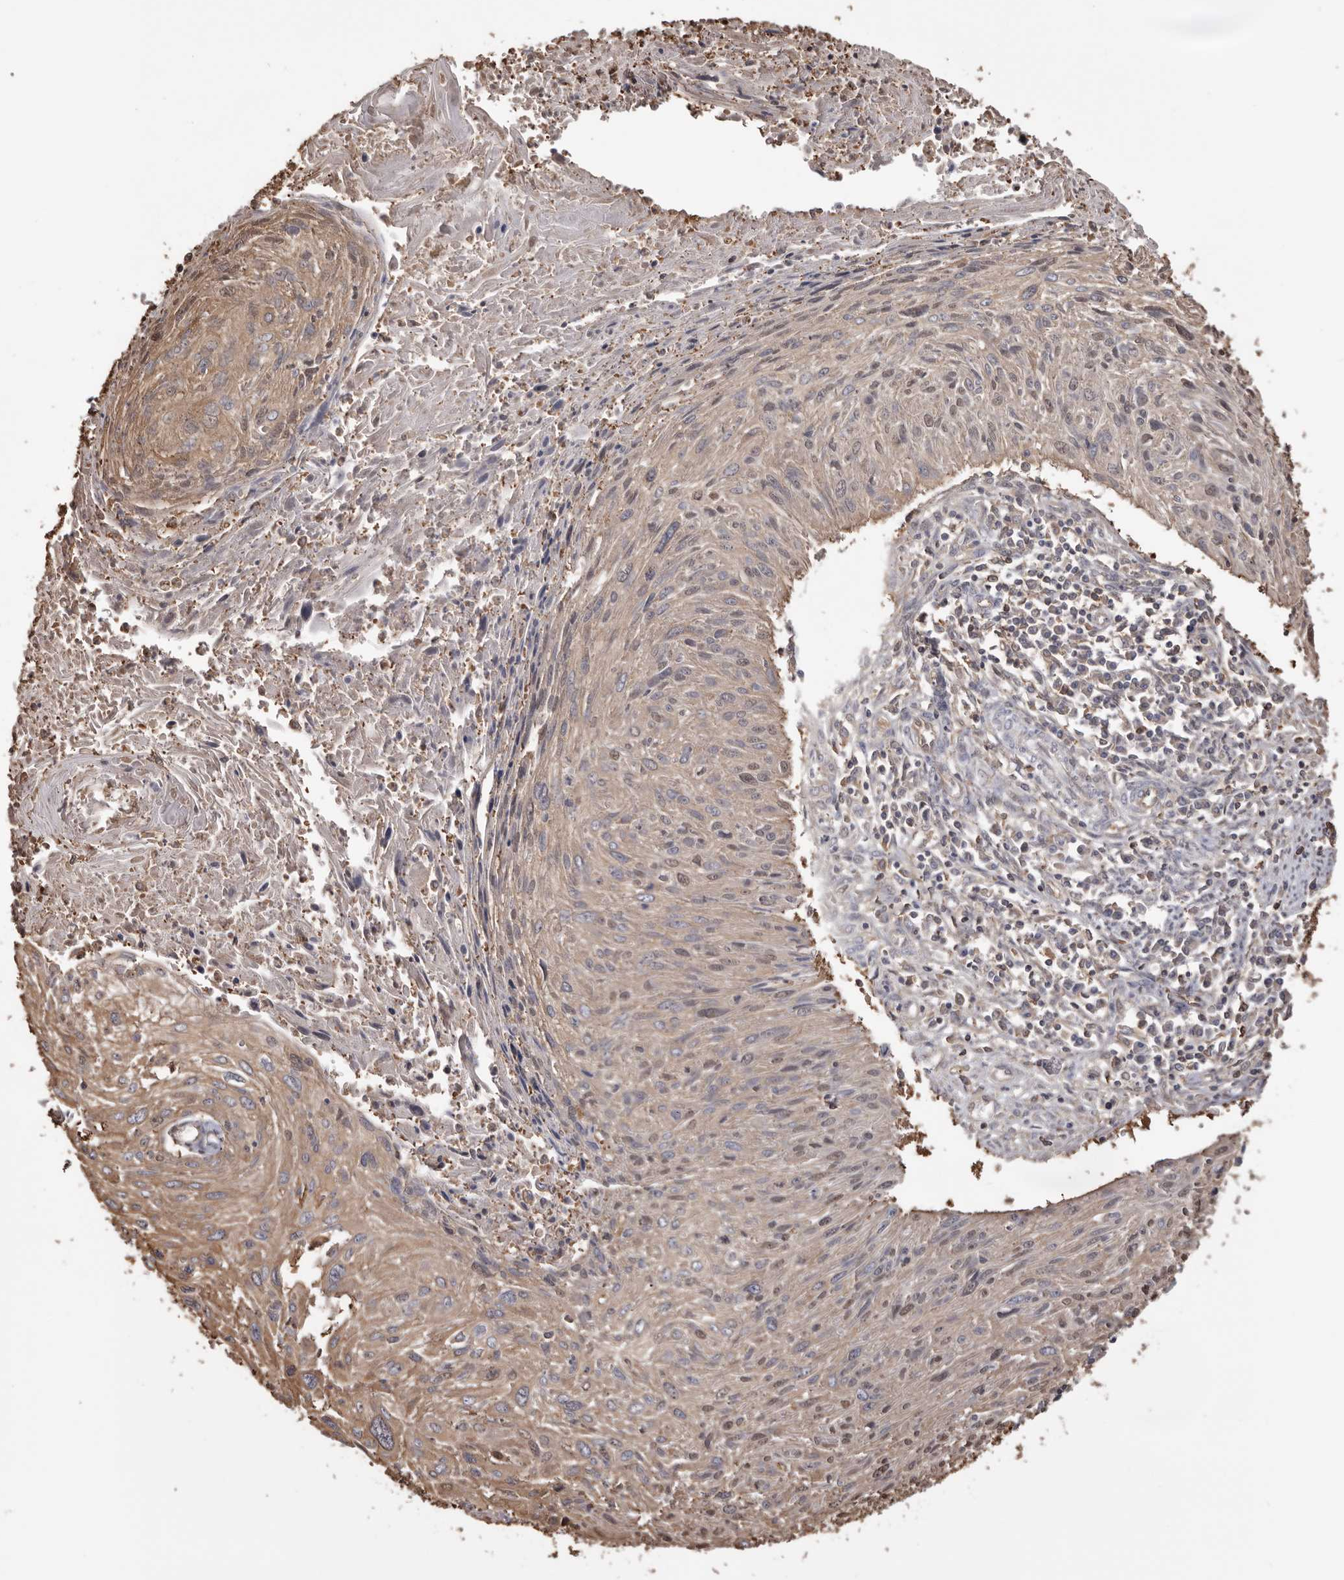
{"staining": {"intensity": "moderate", "quantity": ">75%", "location": "cytoplasmic/membranous,nuclear"}, "tissue": "cervical cancer", "cell_type": "Tumor cells", "image_type": "cancer", "snomed": [{"axis": "morphology", "description": "Squamous cell carcinoma, NOS"}, {"axis": "topography", "description": "Cervix"}], "caption": "The image demonstrates a brown stain indicating the presence of a protein in the cytoplasmic/membranous and nuclear of tumor cells in cervical cancer (squamous cell carcinoma).", "gene": "PKM", "patient": {"sex": "female", "age": 51}}